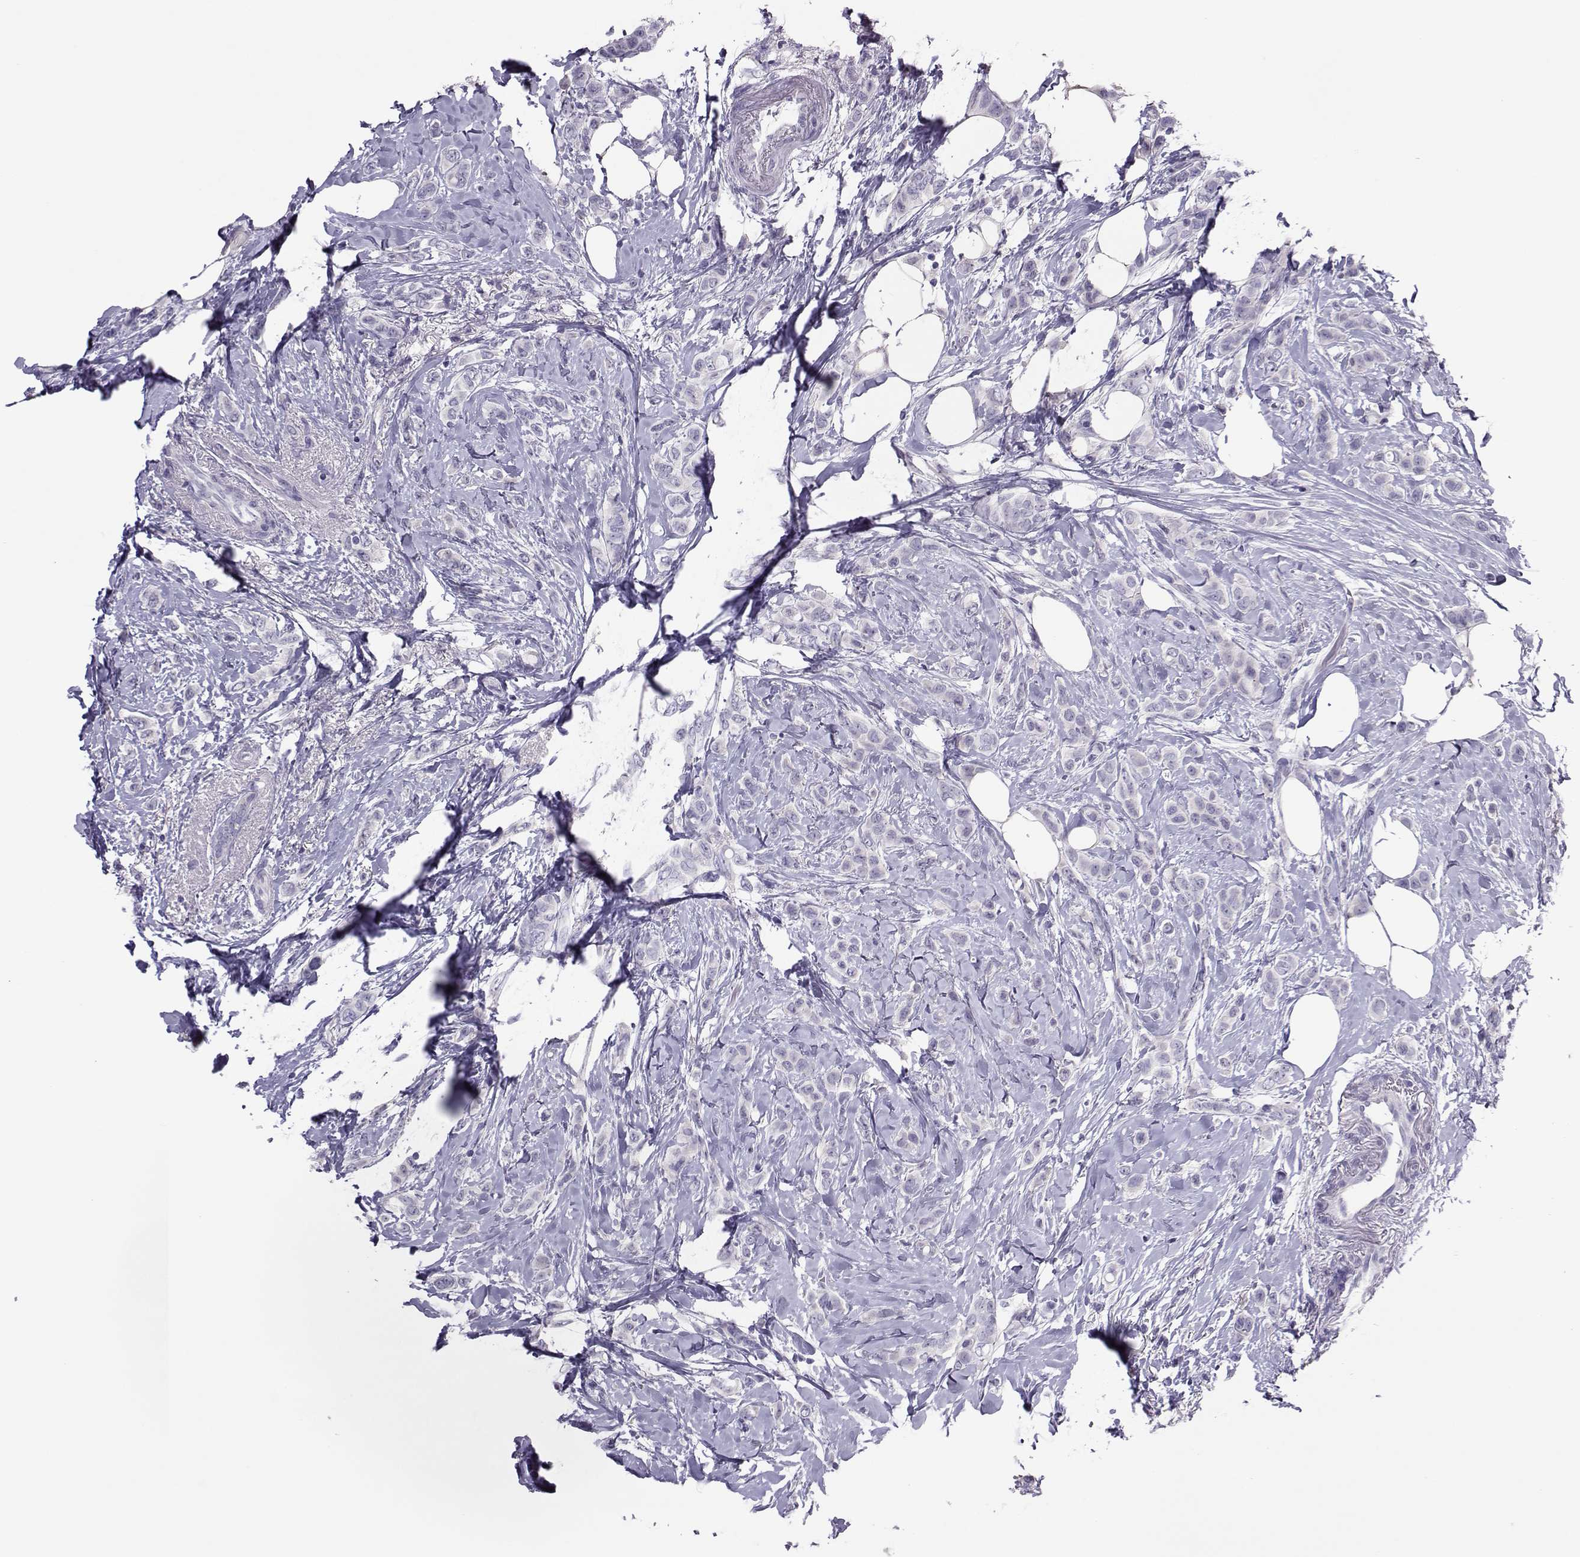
{"staining": {"intensity": "negative", "quantity": "none", "location": "none"}, "tissue": "breast cancer", "cell_type": "Tumor cells", "image_type": "cancer", "snomed": [{"axis": "morphology", "description": "Lobular carcinoma"}, {"axis": "topography", "description": "Breast"}], "caption": "This is a image of immunohistochemistry (IHC) staining of breast cancer, which shows no positivity in tumor cells. (DAB (3,3'-diaminobenzidine) IHC visualized using brightfield microscopy, high magnification).", "gene": "TRPM7", "patient": {"sex": "female", "age": 66}}